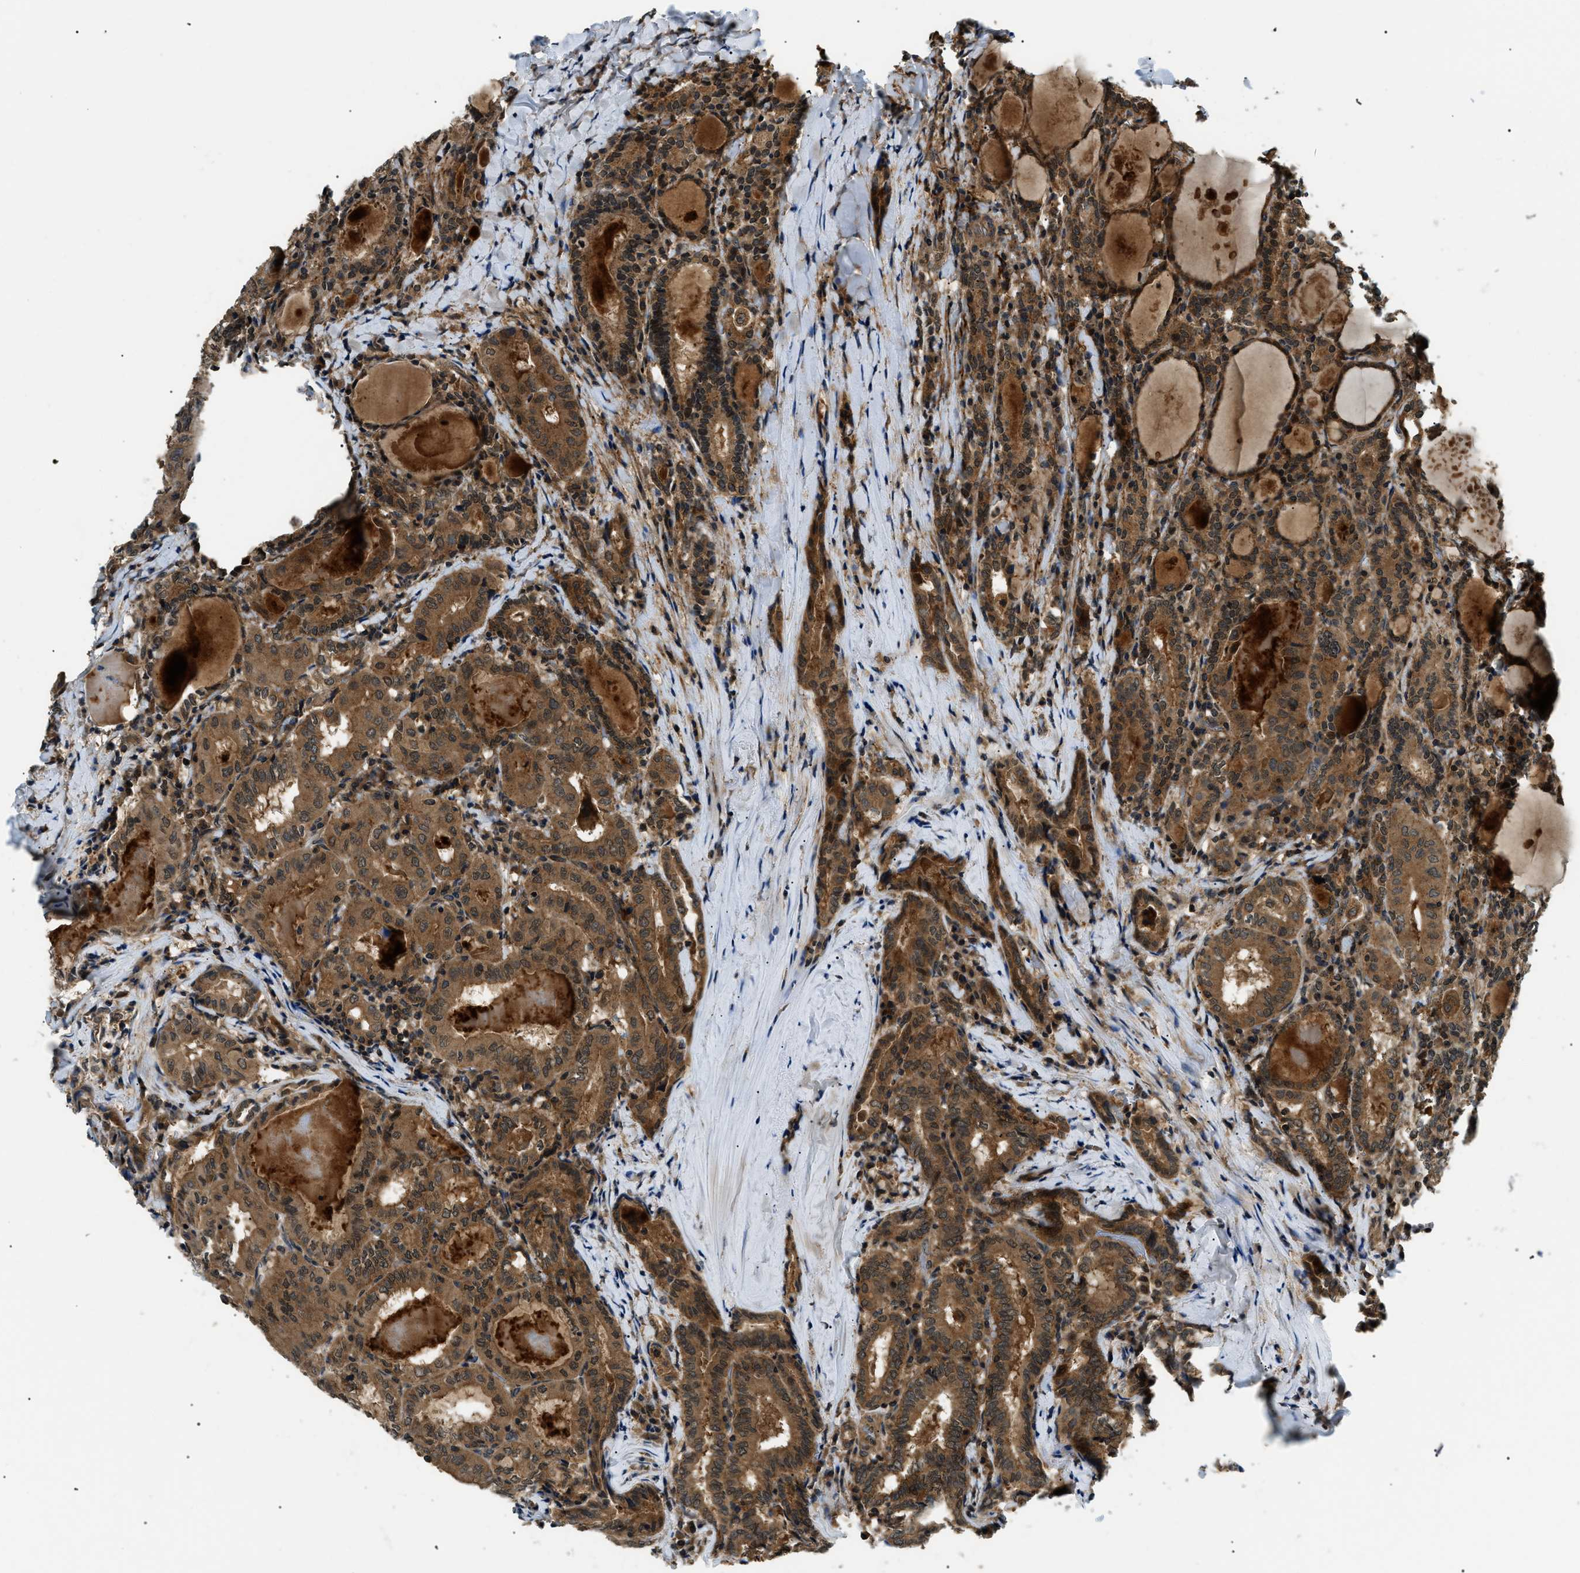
{"staining": {"intensity": "moderate", "quantity": ">75%", "location": "cytoplasmic/membranous"}, "tissue": "thyroid cancer", "cell_type": "Tumor cells", "image_type": "cancer", "snomed": [{"axis": "morphology", "description": "Papillary adenocarcinoma, NOS"}, {"axis": "topography", "description": "Thyroid gland"}], "caption": "Immunohistochemistry staining of thyroid cancer (papillary adenocarcinoma), which displays medium levels of moderate cytoplasmic/membranous staining in about >75% of tumor cells indicating moderate cytoplasmic/membranous protein positivity. The staining was performed using DAB (brown) for protein detection and nuclei were counterstained in hematoxylin (blue).", "gene": "ATP6AP1", "patient": {"sex": "female", "age": 42}}